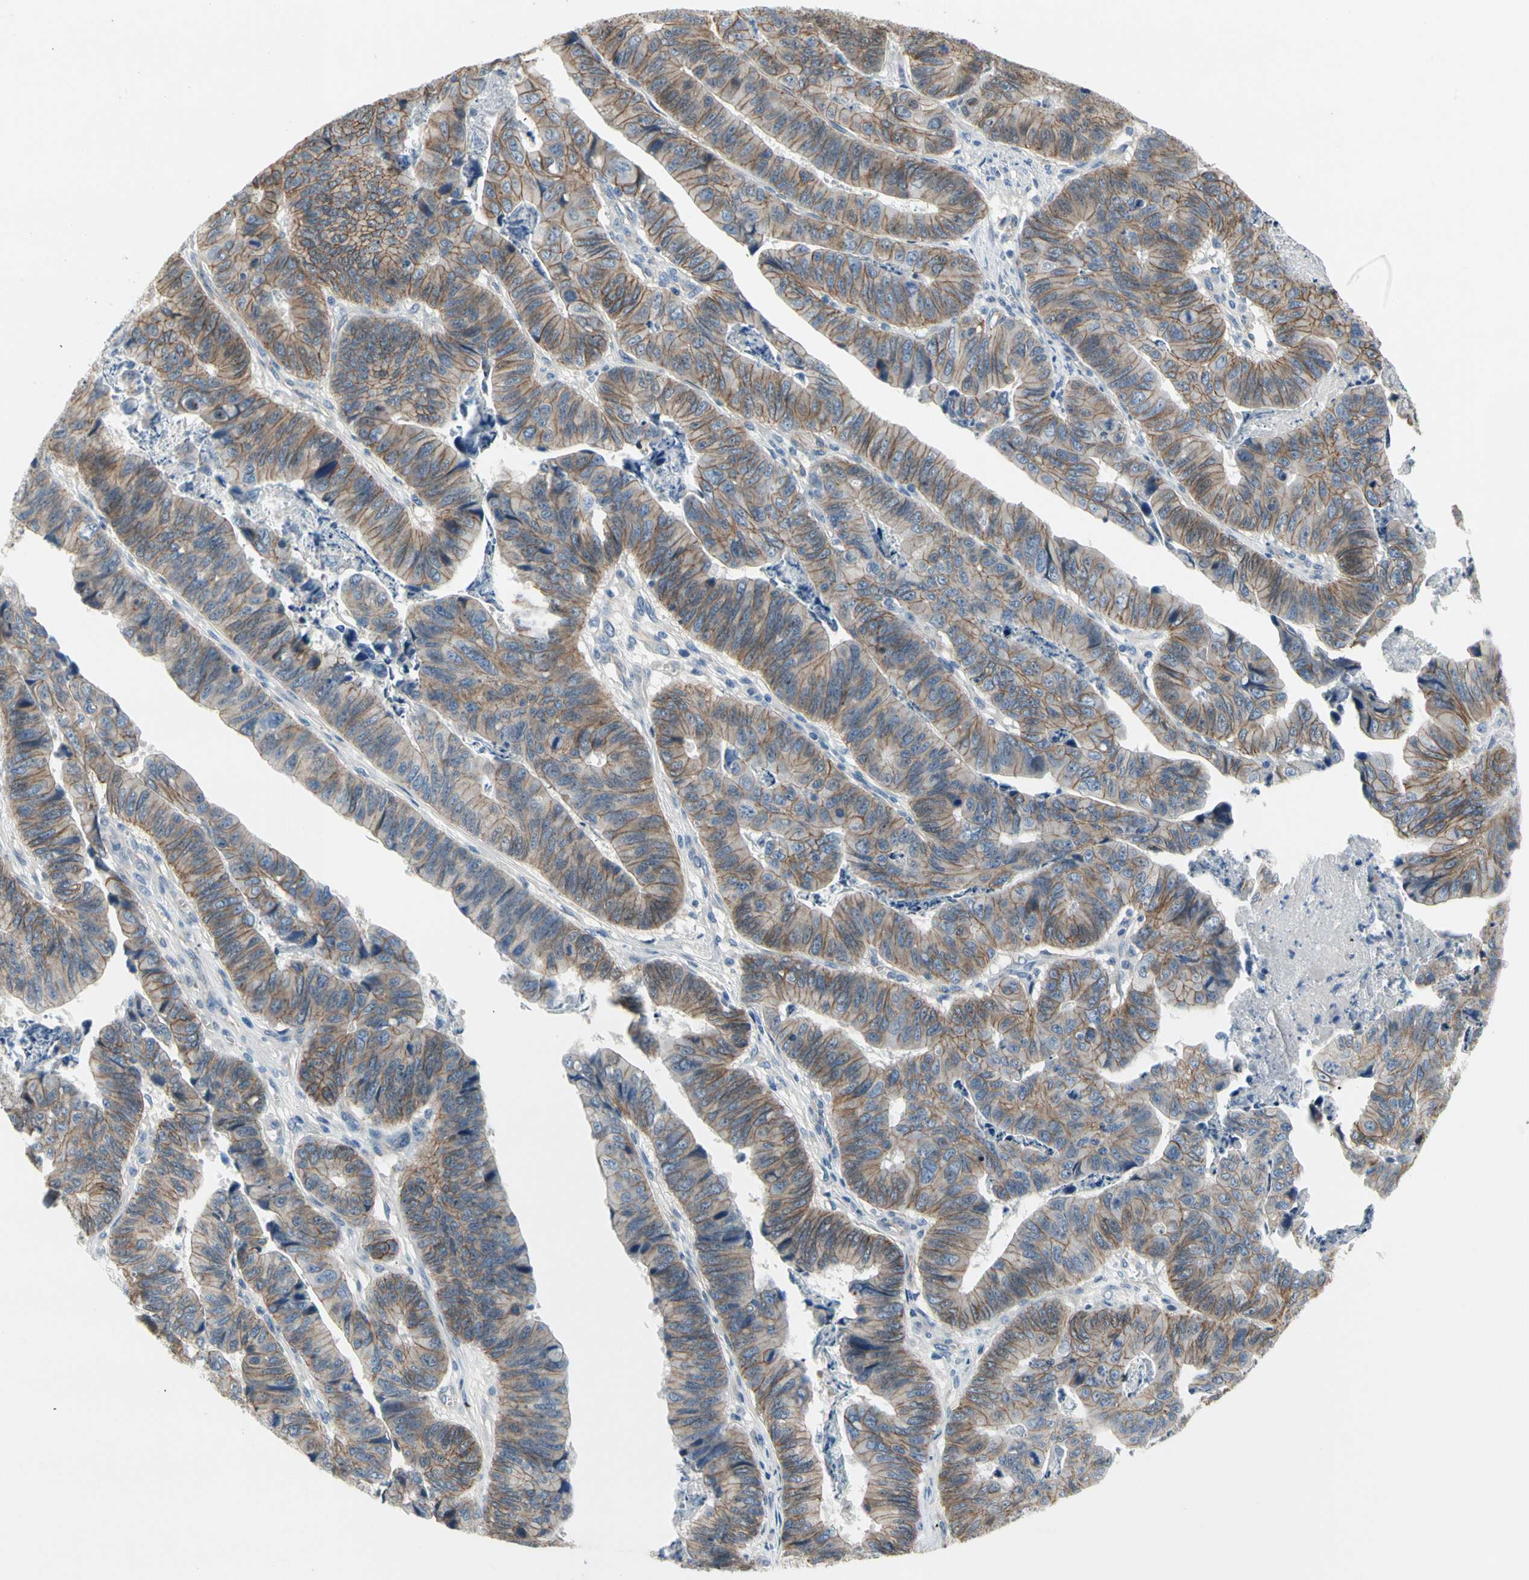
{"staining": {"intensity": "moderate", "quantity": "25%-75%", "location": "cytoplasmic/membranous"}, "tissue": "stomach cancer", "cell_type": "Tumor cells", "image_type": "cancer", "snomed": [{"axis": "morphology", "description": "Adenocarcinoma, NOS"}, {"axis": "topography", "description": "Stomach, lower"}], "caption": "The photomicrograph shows immunohistochemical staining of stomach adenocarcinoma. There is moderate cytoplasmic/membranous staining is appreciated in approximately 25%-75% of tumor cells.", "gene": "LGR6", "patient": {"sex": "male", "age": 77}}